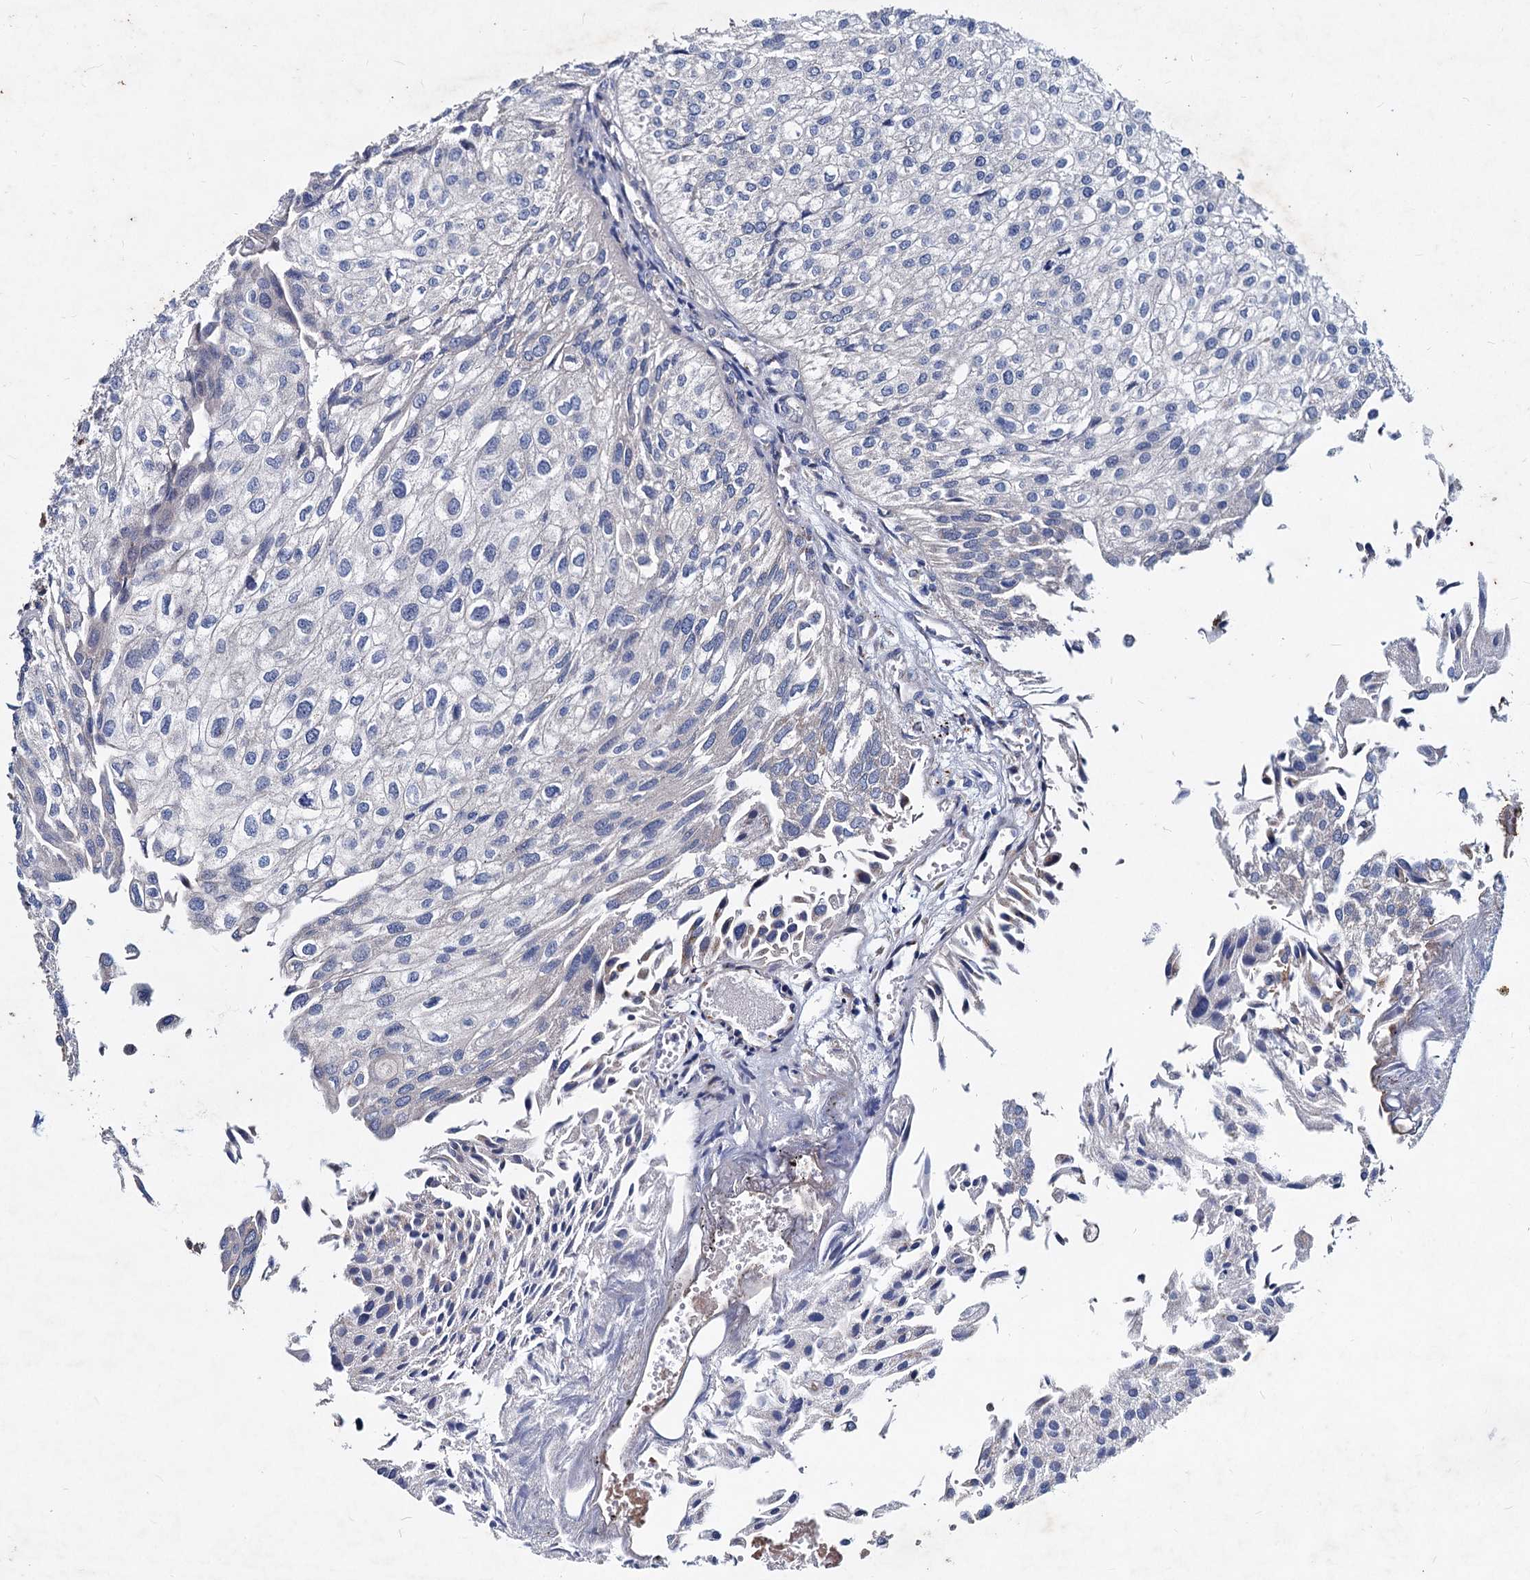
{"staining": {"intensity": "weak", "quantity": "<25%", "location": "cytoplasmic/membranous"}, "tissue": "urothelial cancer", "cell_type": "Tumor cells", "image_type": "cancer", "snomed": [{"axis": "morphology", "description": "Urothelial carcinoma, Low grade"}, {"axis": "topography", "description": "Urinary bladder"}], "caption": "High magnification brightfield microscopy of urothelial cancer stained with DAB (3,3'-diaminobenzidine) (brown) and counterstained with hematoxylin (blue): tumor cells show no significant staining.", "gene": "AGBL4", "patient": {"sex": "female", "age": 89}}